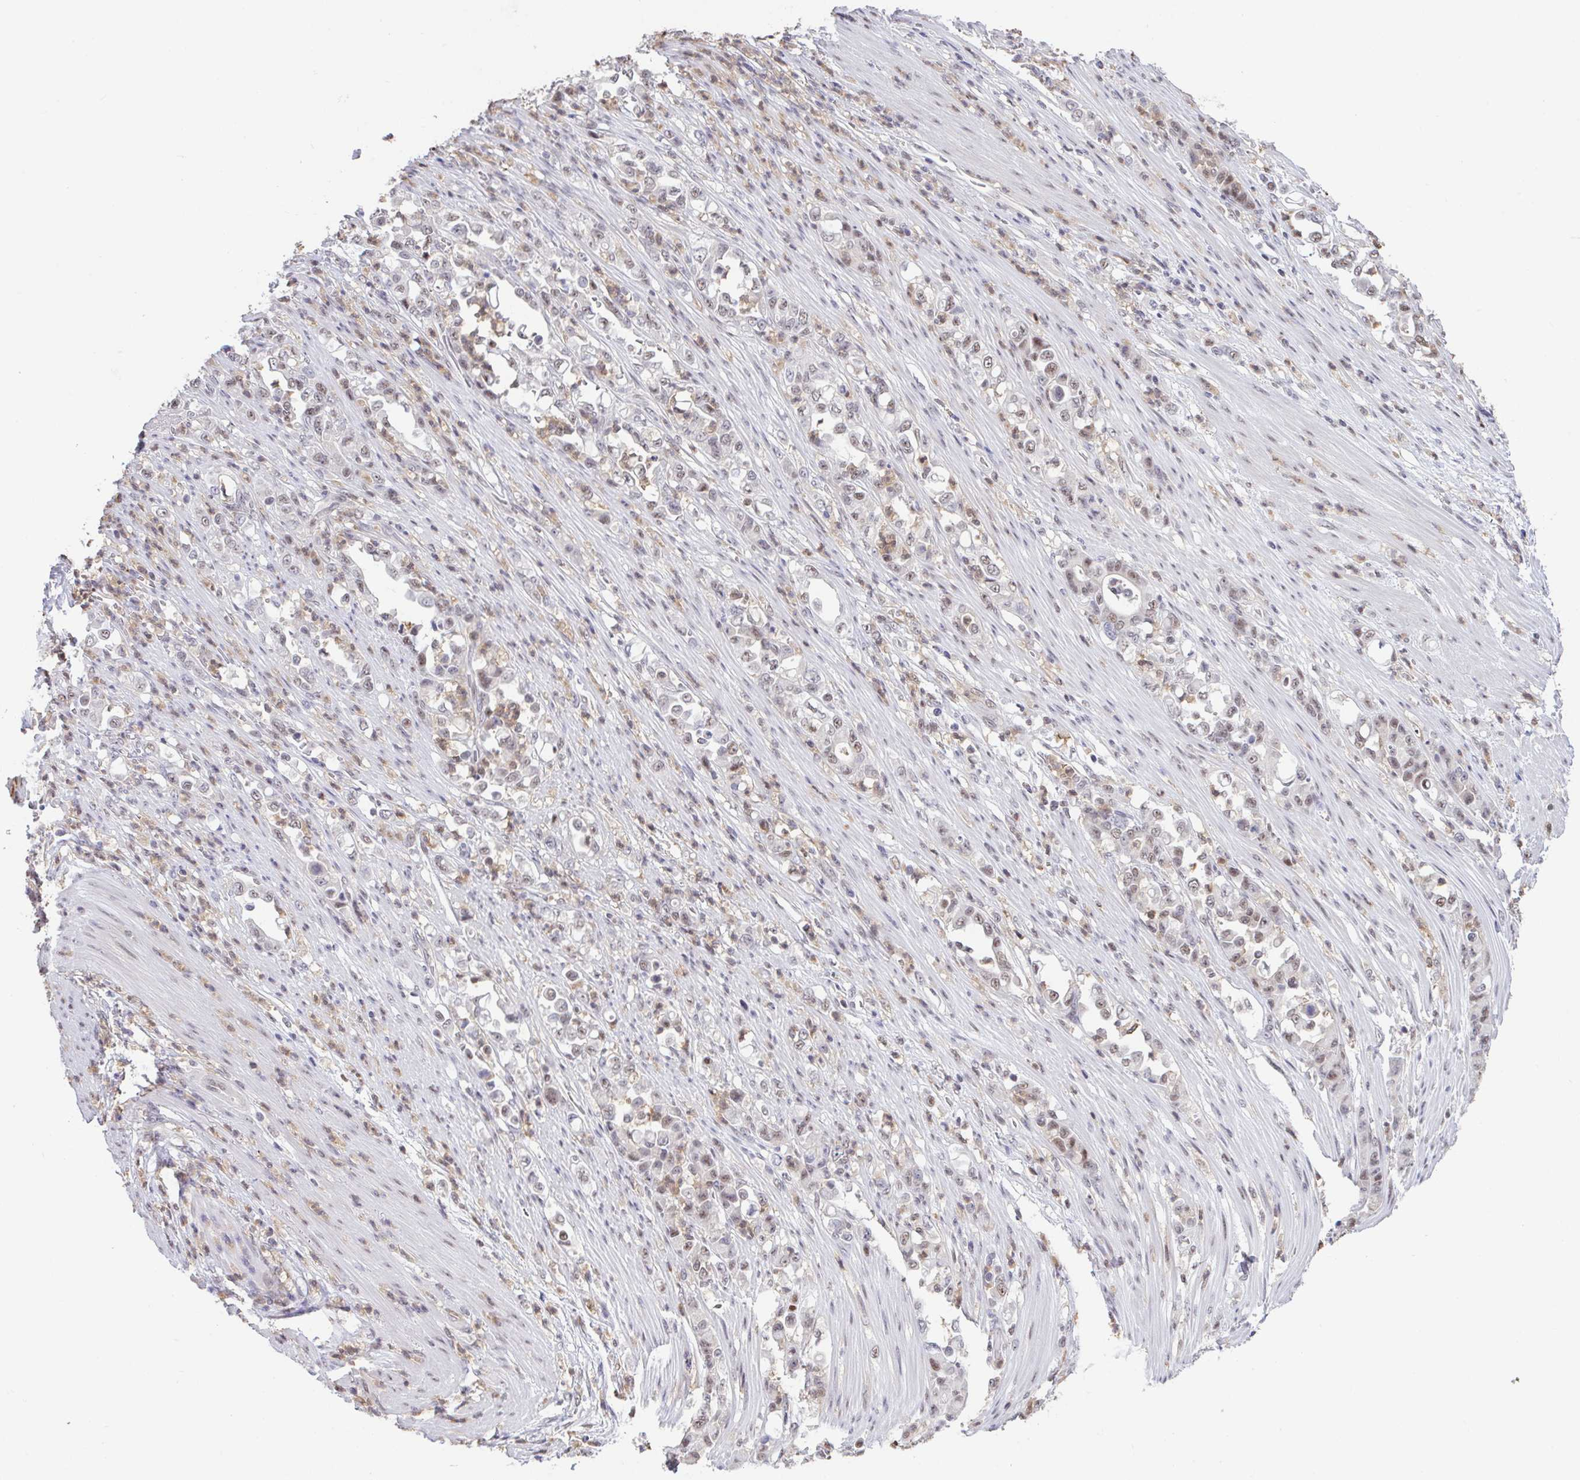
{"staining": {"intensity": "weak", "quantity": "25%-75%", "location": "nuclear"}, "tissue": "stomach cancer", "cell_type": "Tumor cells", "image_type": "cancer", "snomed": [{"axis": "morphology", "description": "Normal tissue, NOS"}, {"axis": "morphology", "description": "Adenocarcinoma, NOS"}, {"axis": "topography", "description": "Stomach"}], "caption": "Protein staining displays weak nuclear positivity in approximately 25%-75% of tumor cells in stomach cancer (adenocarcinoma).", "gene": "OR6K3", "patient": {"sex": "female", "age": 79}}